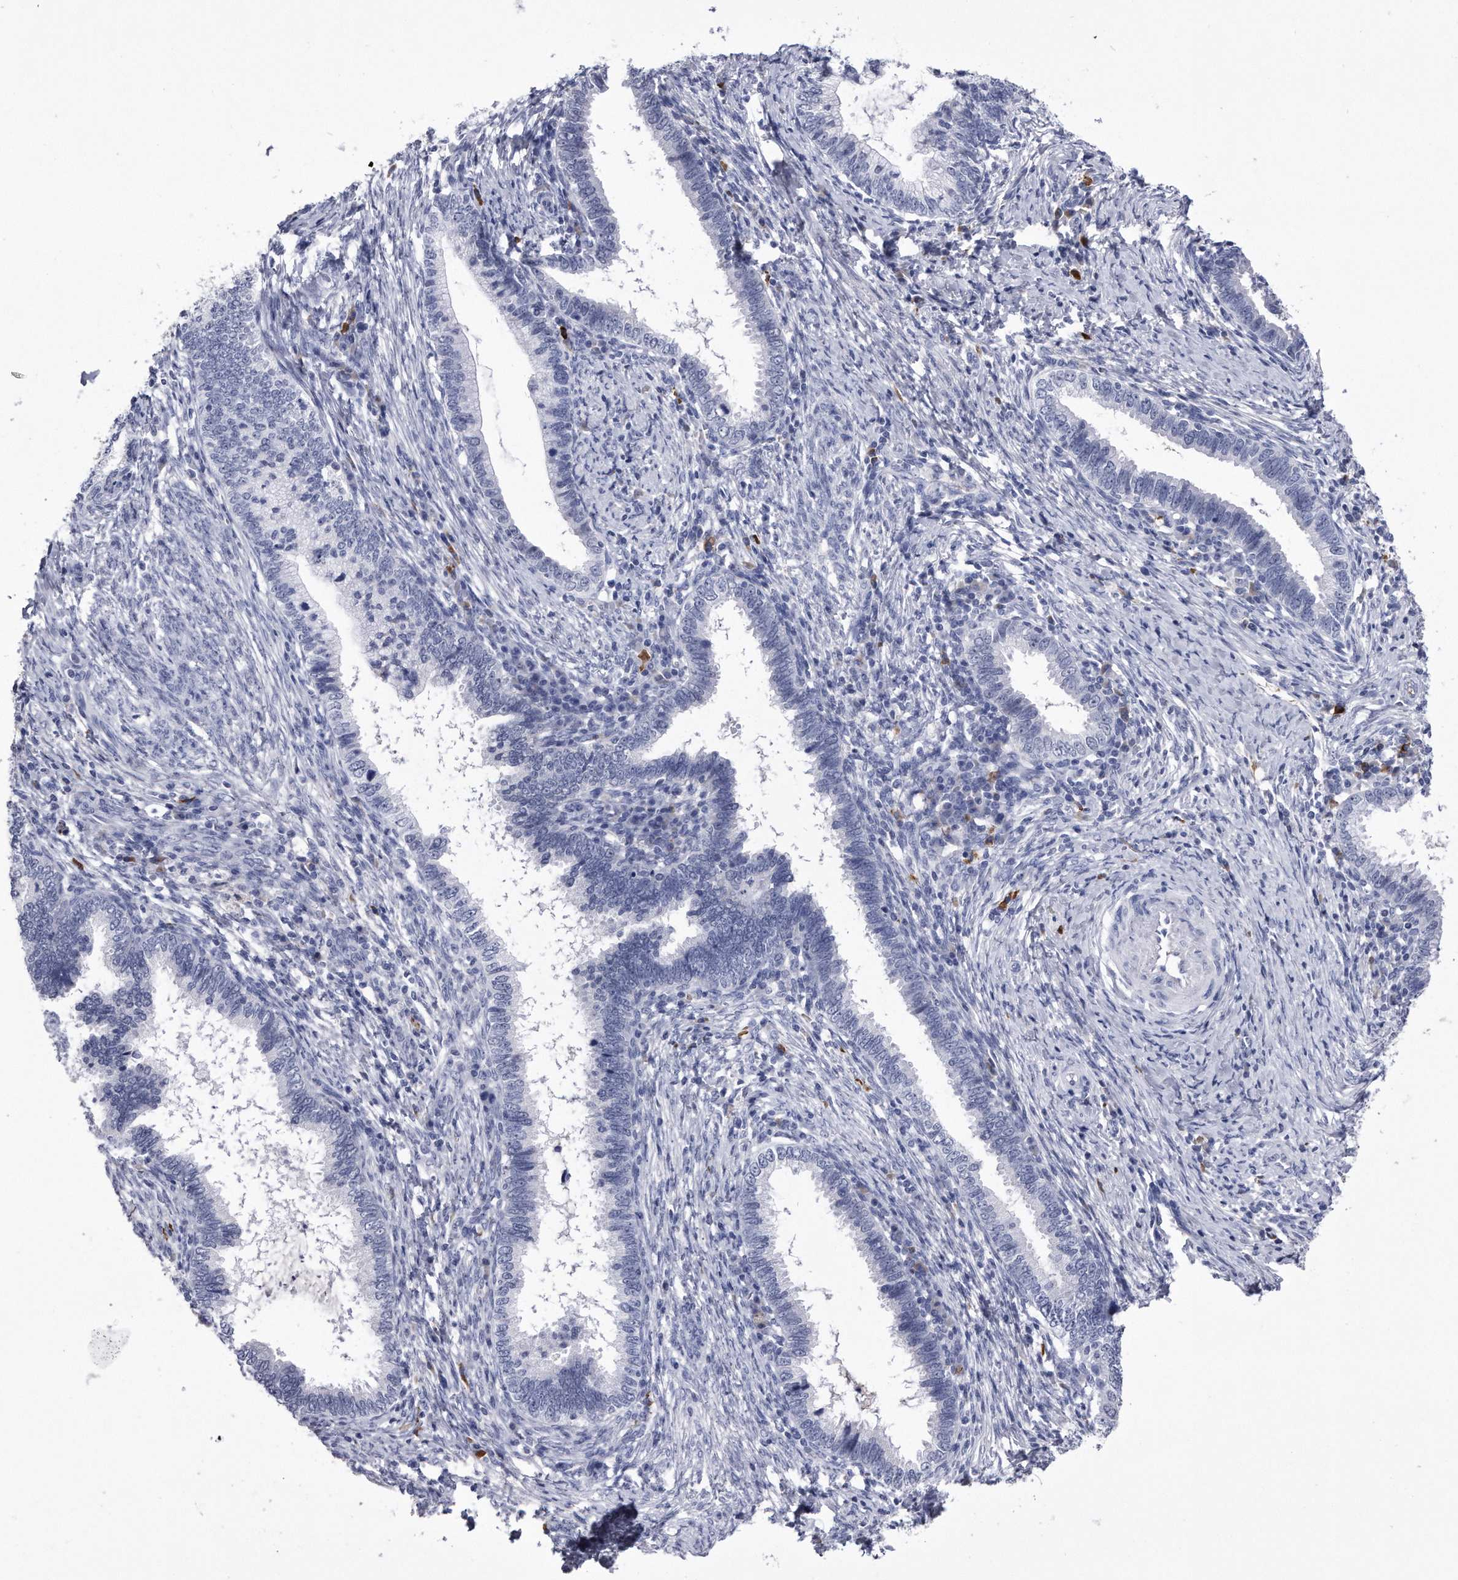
{"staining": {"intensity": "negative", "quantity": "none", "location": "none"}, "tissue": "cervical cancer", "cell_type": "Tumor cells", "image_type": "cancer", "snomed": [{"axis": "morphology", "description": "Adenocarcinoma, NOS"}, {"axis": "topography", "description": "Cervix"}], "caption": "The image displays no significant expression in tumor cells of cervical adenocarcinoma.", "gene": "KCTD8", "patient": {"sex": "female", "age": 36}}